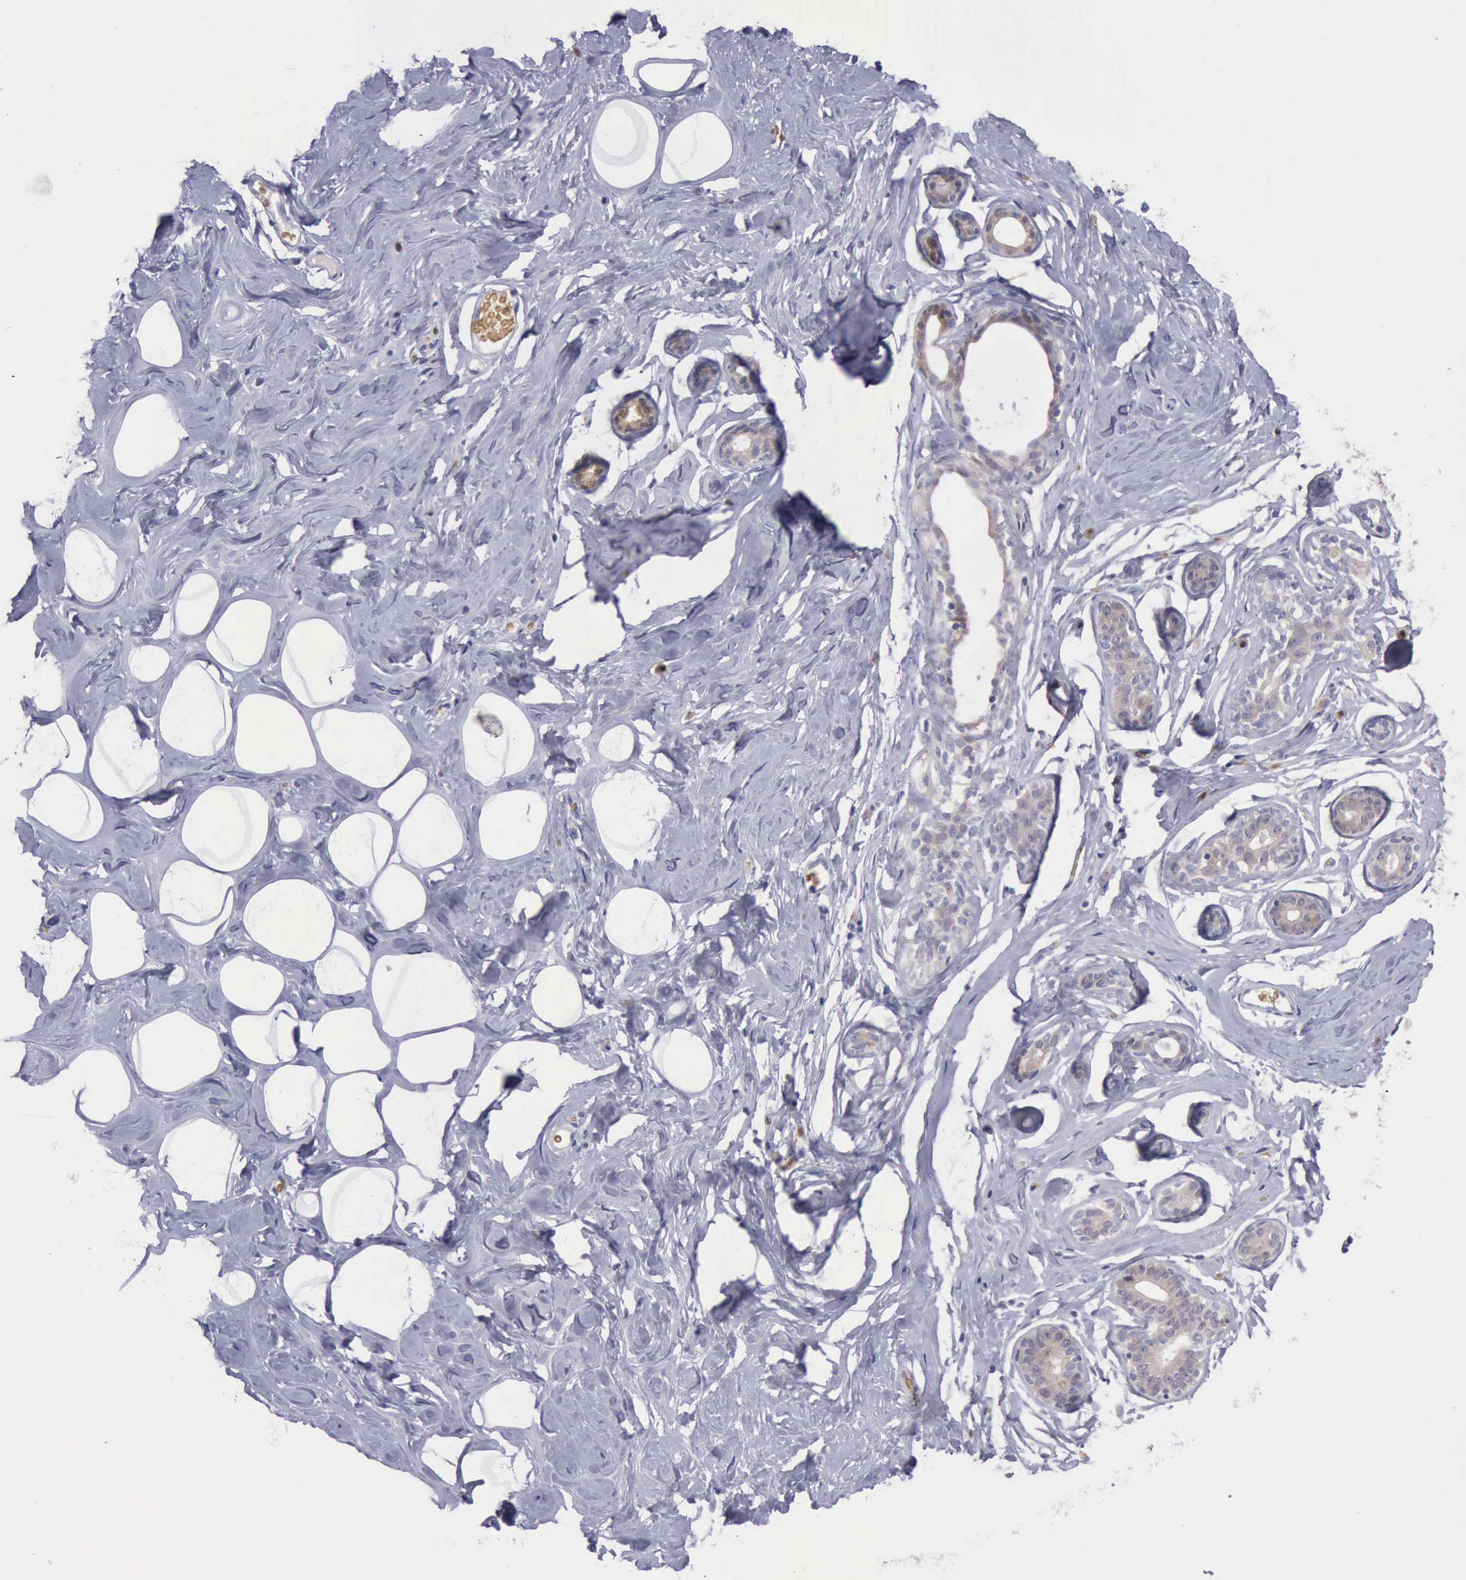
{"staining": {"intensity": "negative", "quantity": "none", "location": "none"}, "tissue": "breast", "cell_type": "Adipocytes", "image_type": "normal", "snomed": [{"axis": "morphology", "description": "Normal tissue, NOS"}, {"axis": "morphology", "description": "Fibrosis, NOS"}, {"axis": "topography", "description": "Breast"}], "caption": "This micrograph is of benign breast stained with immunohistochemistry (IHC) to label a protein in brown with the nuclei are counter-stained blue. There is no positivity in adipocytes.", "gene": "CEP128", "patient": {"sex": "female", "age": 39}}